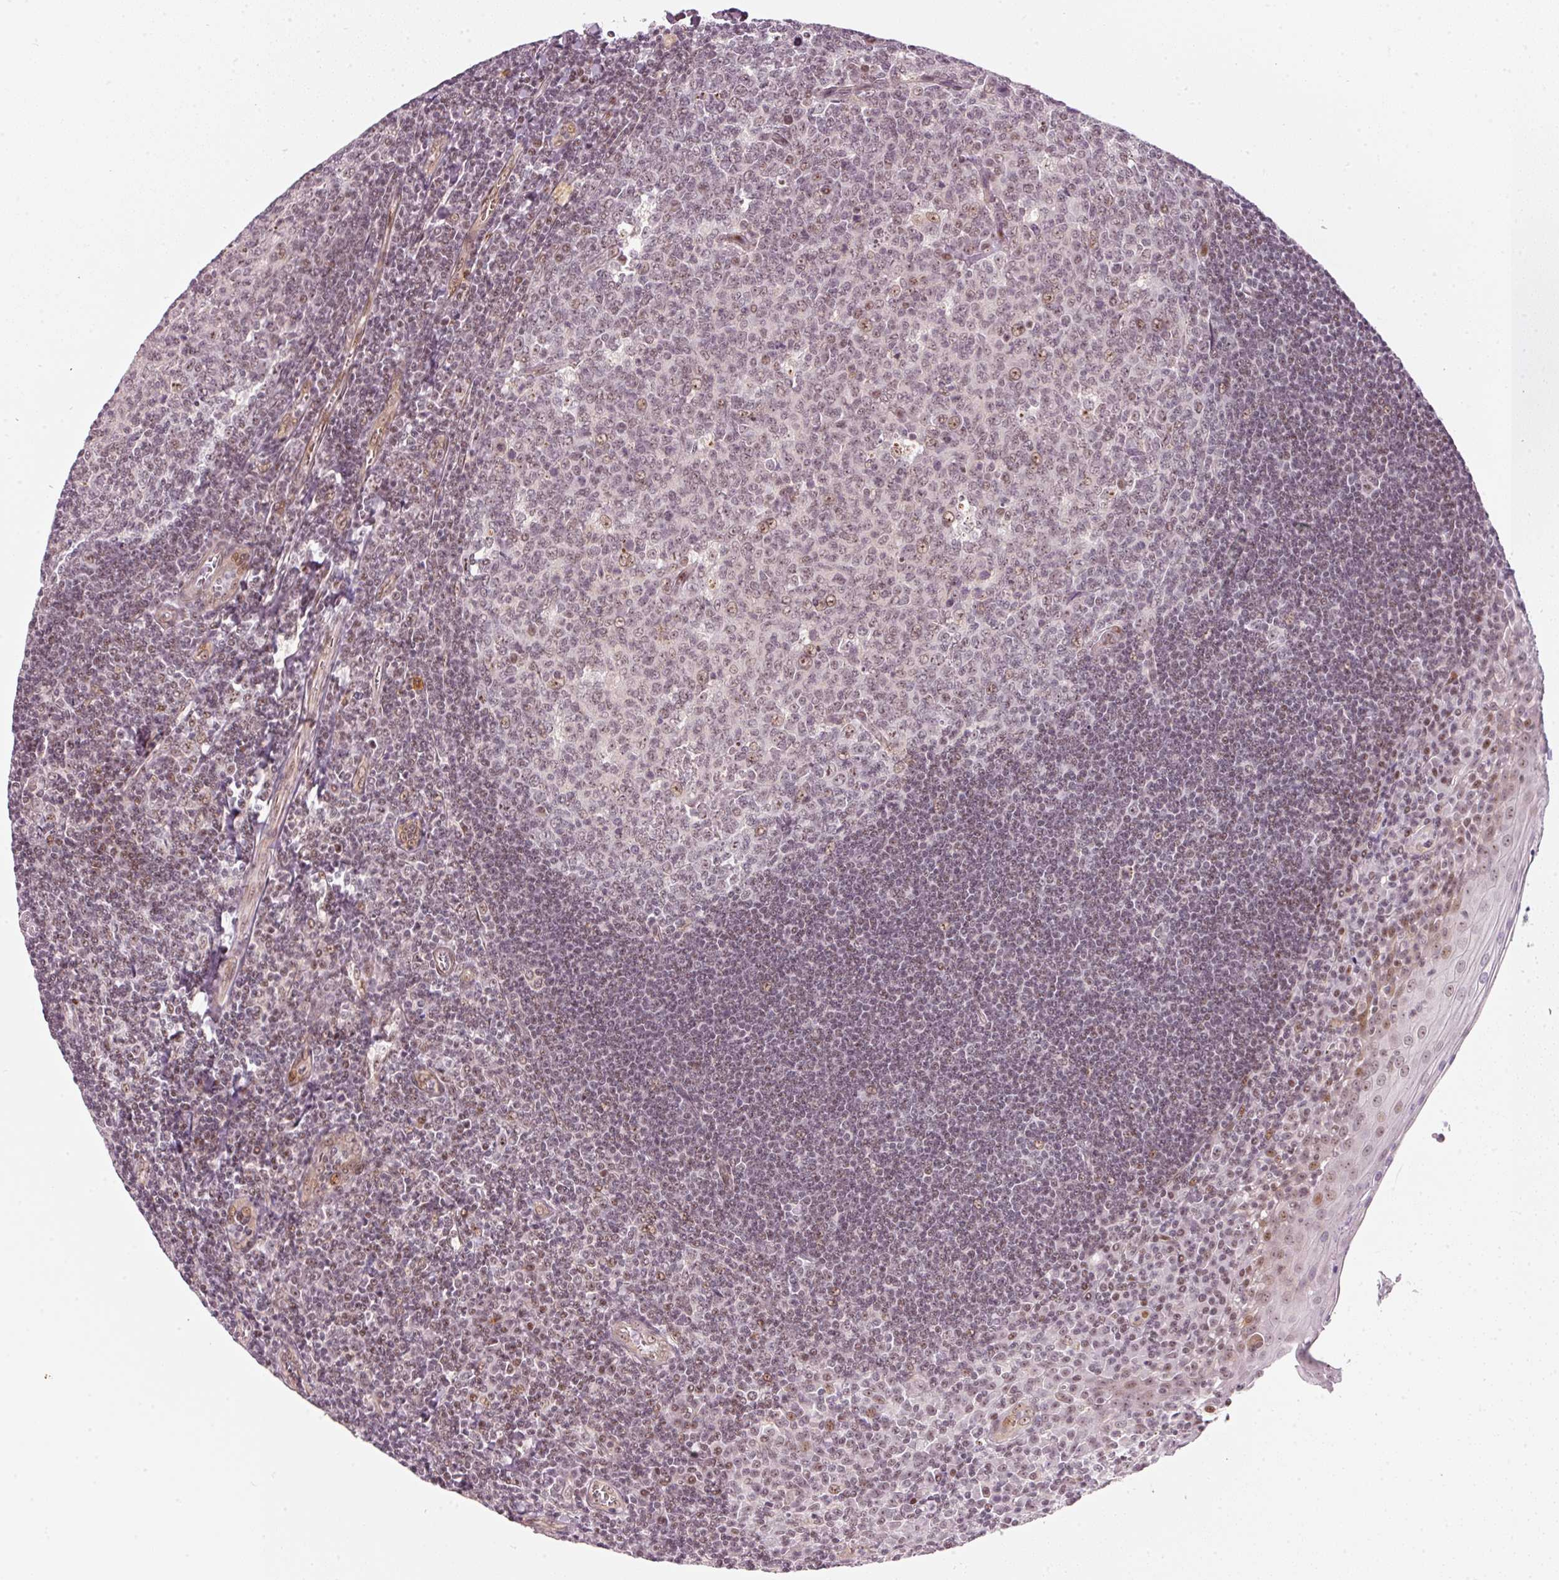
{"staining": {"intensity": "moderate", "quantity": "<25%", "location": "nuclear"}, "tissue": "tonsil", "cell_type": "Germinal center cells", "image_type": "normal", "snomed": [{"axis": "morphology", "description": "Normal tissue, NOS"}, {"axis": "topography", "description": "Tonsil"}], "caption": "A high-resolution histopathology image shows immunohistochemistry (IHC) staining of normal tonsil, which reveals moderate nuclear staining in about <25% of germinal center cells.", "gene": "MXRA8", "patient": {"sex": "male", "age": 27}}